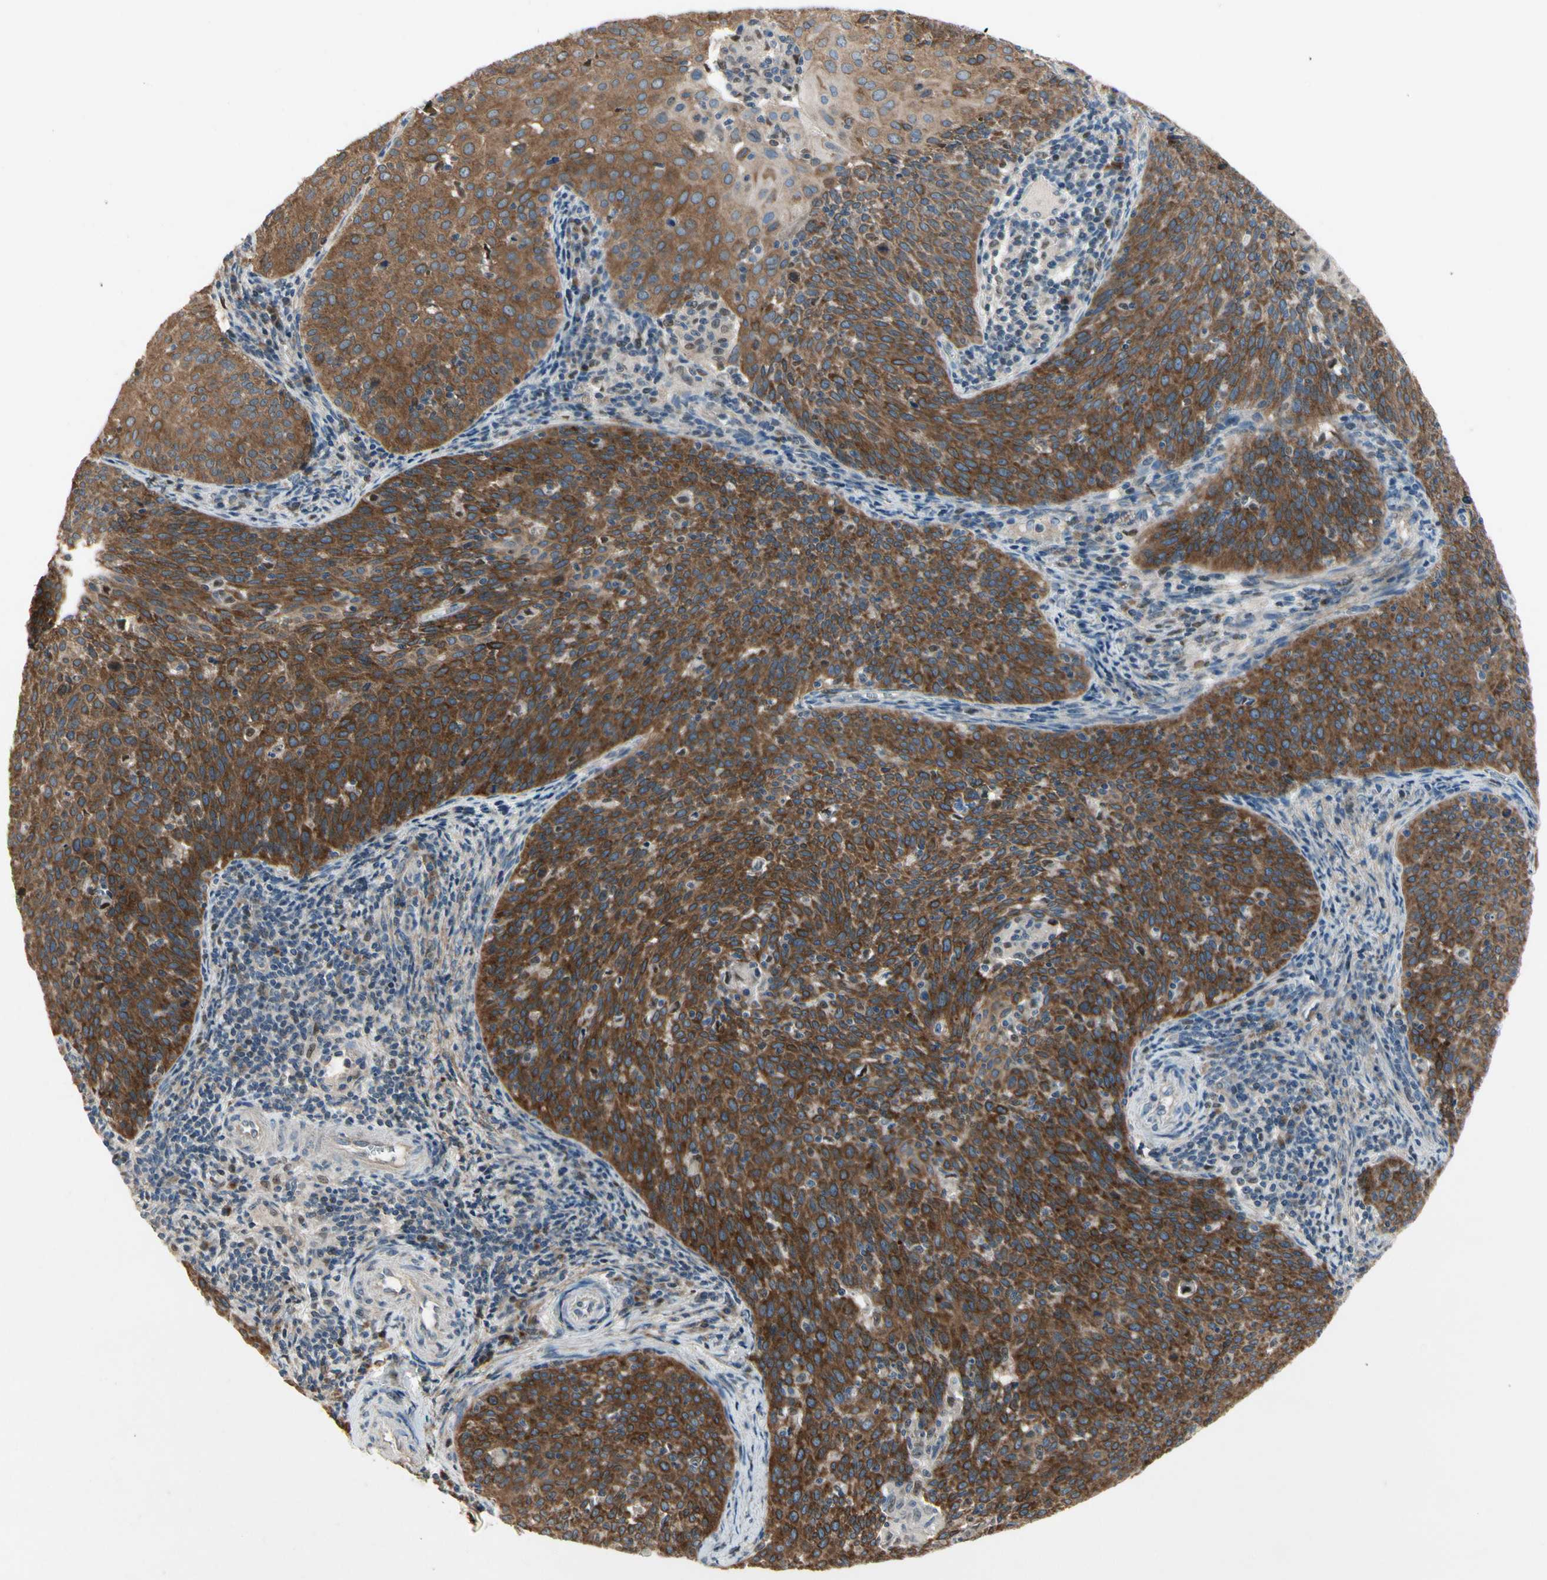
{"staining": {"intensity": "strong", "quantity": ">75%", "location": "cytoplasmic/membranous"}, "tissue": "cervical cancer", "cell_type": "Tumor cells", "image_type": "cancer", "snomed": [{"axis": "morphology", "description": "Squamous cell carcinoma, NOS"}, {"axis": "topography", "description": "Cervix"}], "caption": "A histopathology image of cervical cancer stained for a protein reveals strong cytoplasmic/membranous brown staining in tumor cells.", "gene": "CGREF1", "patient": {"sex": "female", "age": 38}}